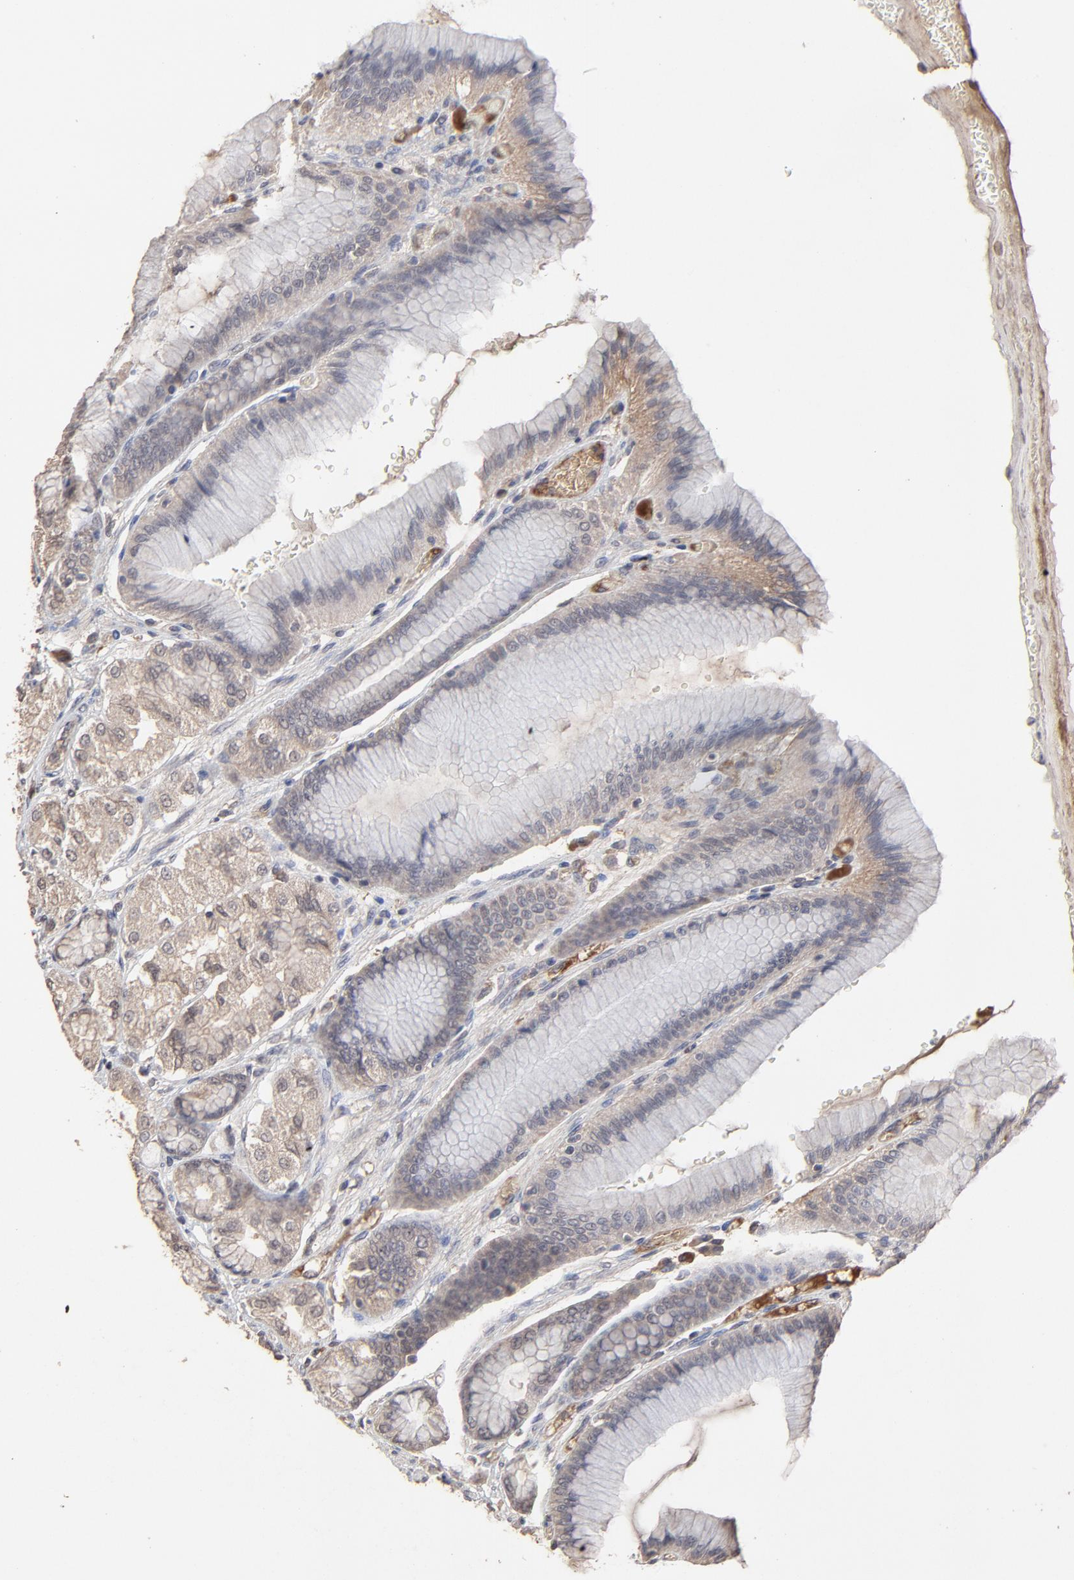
{"staining": {"intensity": "moderate", "quantity": "<25%", "location": "cytoplasmic/membranous"}, "tissue": "stomach", "cell_type": "Glandular cells", "image_type": "normal", "snomed": [{"axis": "morphology", "description": "Normal tissue, NOS"}, {"axis": "morphology", "description": "Adenocarcinoma, NOS"}, {"axis": "topography", "description": "Stomach"}, {"axis": "topography", "description": "Stomach, lower"}], "caption": "Immunohistochemistry (IHC) (DAB) staining of benign human stomach shows moderate cytoplasmic/membranous protein positivity in about <25% of glandular cells. (IHC, brightfield microscopy, high magnification).", "gene": "VPREB3", "patient": {"sex": "female", "age": 65}}